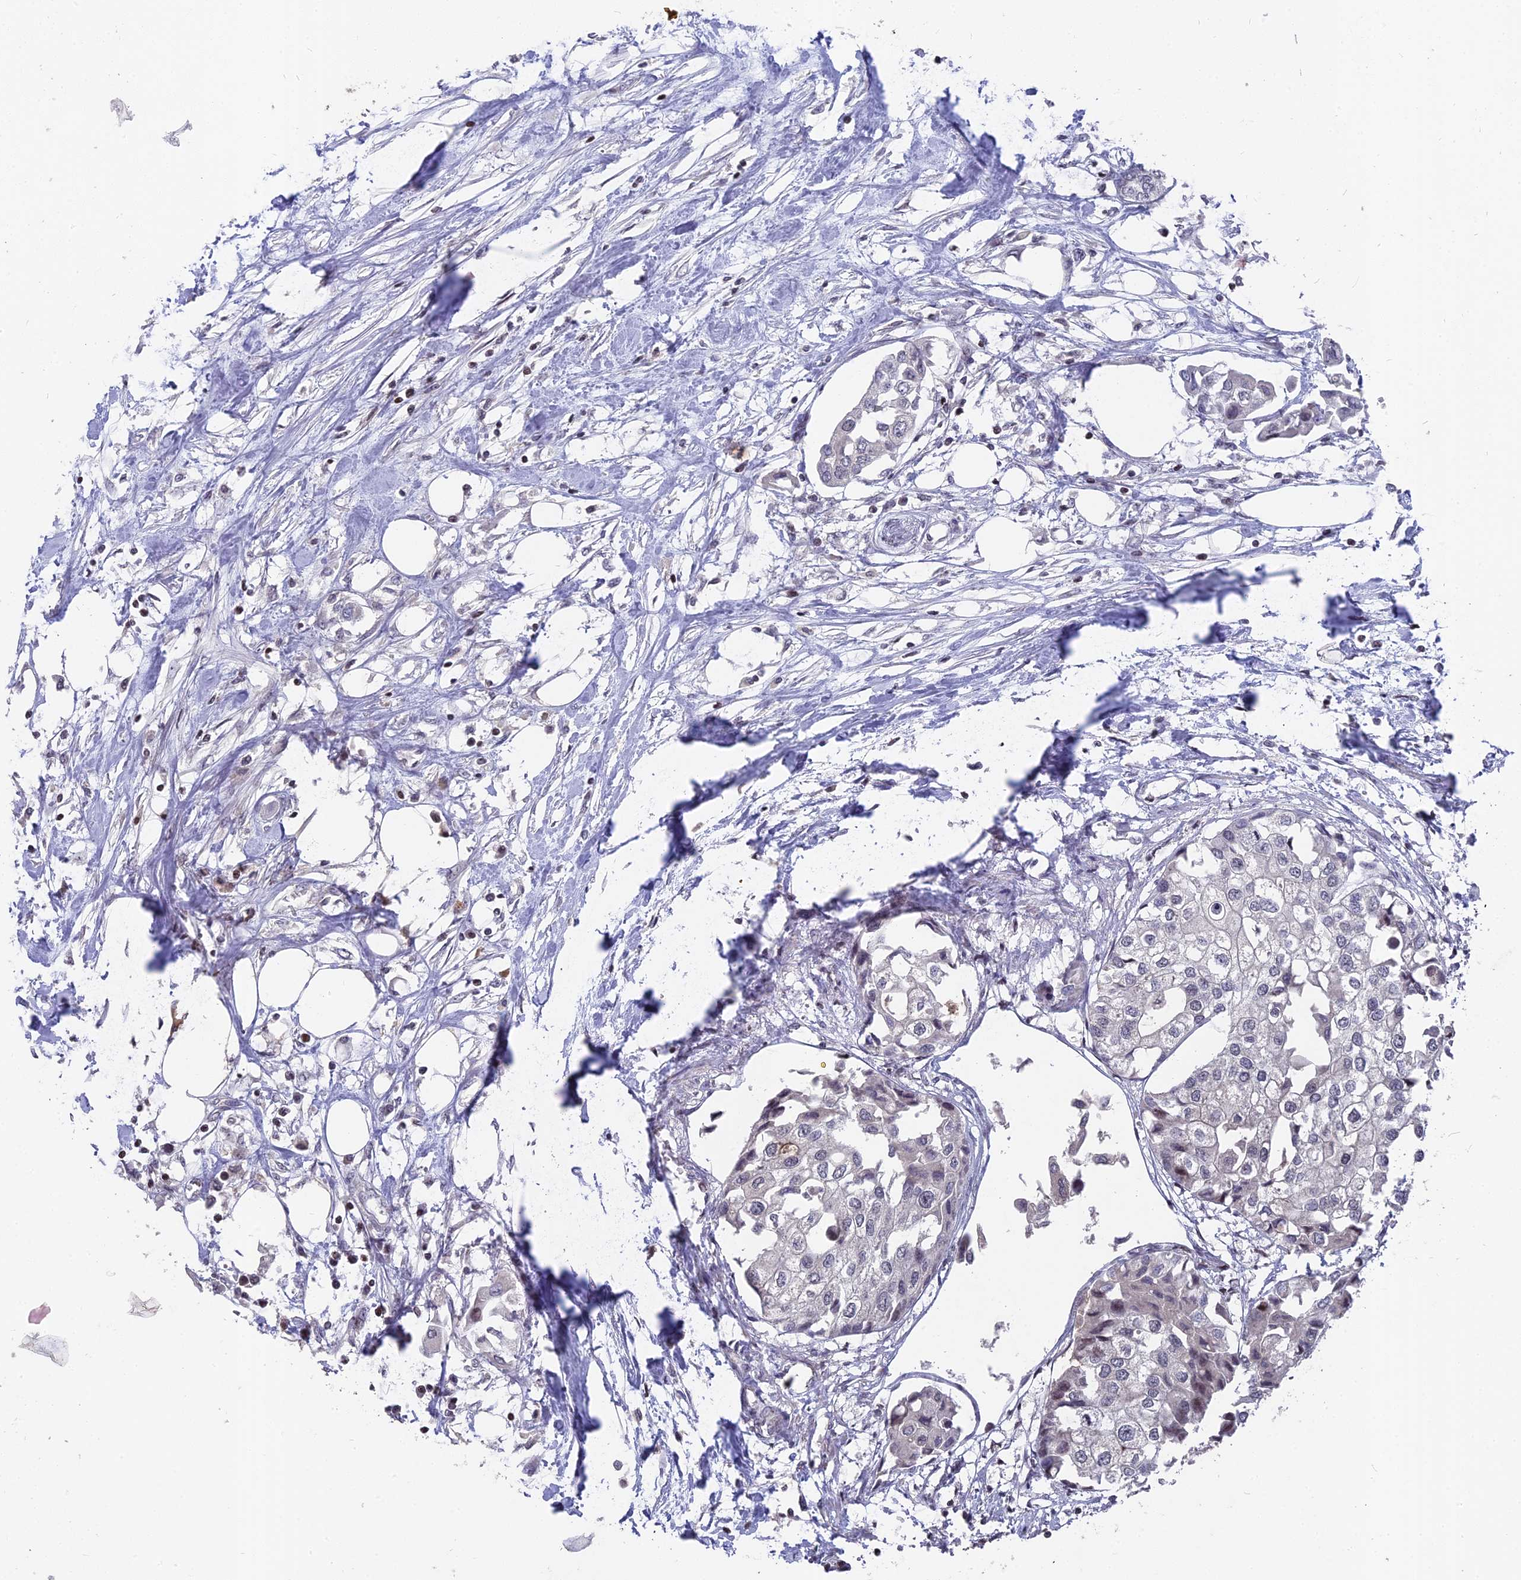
{"staining": {"intensity": "weak", "quantity": "<25%", "location": "nuclear"}, "tissue": "urothelial cancer", "cell_type": "Tumor cells", "image_type": "cancer", "snomed": [{"axis": "morphology", "description": "Urothelial carcinoma, High grade"}, {"axis": "topography", "description": "Urinary bladder"}], "caption": "Human high-grade urothelial carcinoma stained for a protein using IHC exhibits no expression in tumor cells.", "gene": "NR1H3", "patient": {"sex": "male", "age": 64}}